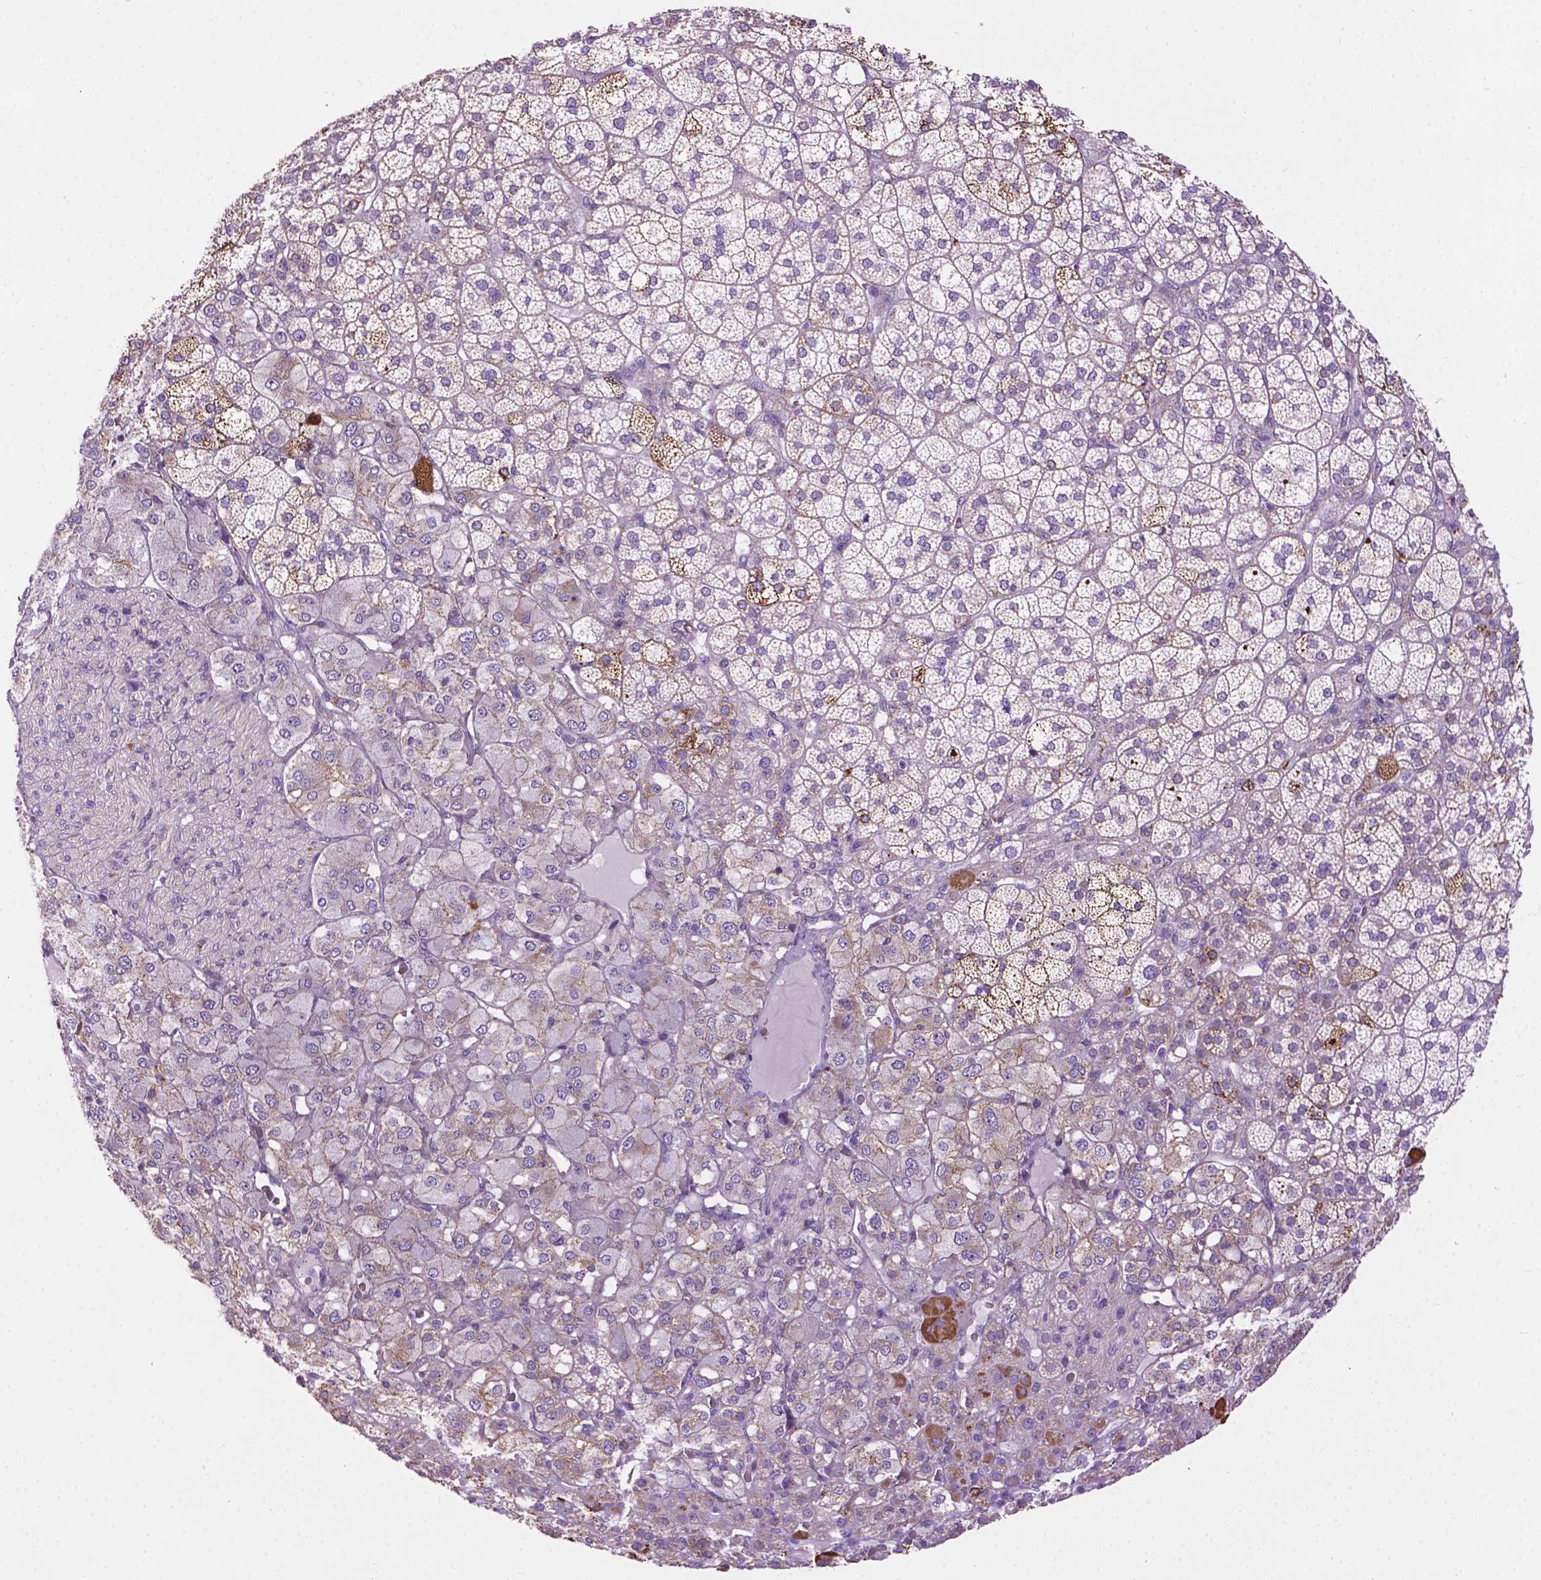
{"staining": {"intensity": "negative", "quantity": "none", "location": "none"}, "tissue": "adrenal gland", "cell_type": "Glandular cells", "image_type": "normal", "snomed": [{"axis": "morphology", "description": "Normal tissue, NOS"}, {"axis": "topography", "description": "Adrenal gland"}], "caption": "Protein analysis of benign adrenal gland exhibits no significant staining in glandular cells. (DAB immunohistochemistry visualized using brightfield microscopy, high magnification).", "gene": "TMEM132E", "patient": {"sex": "female", "age": 60}}